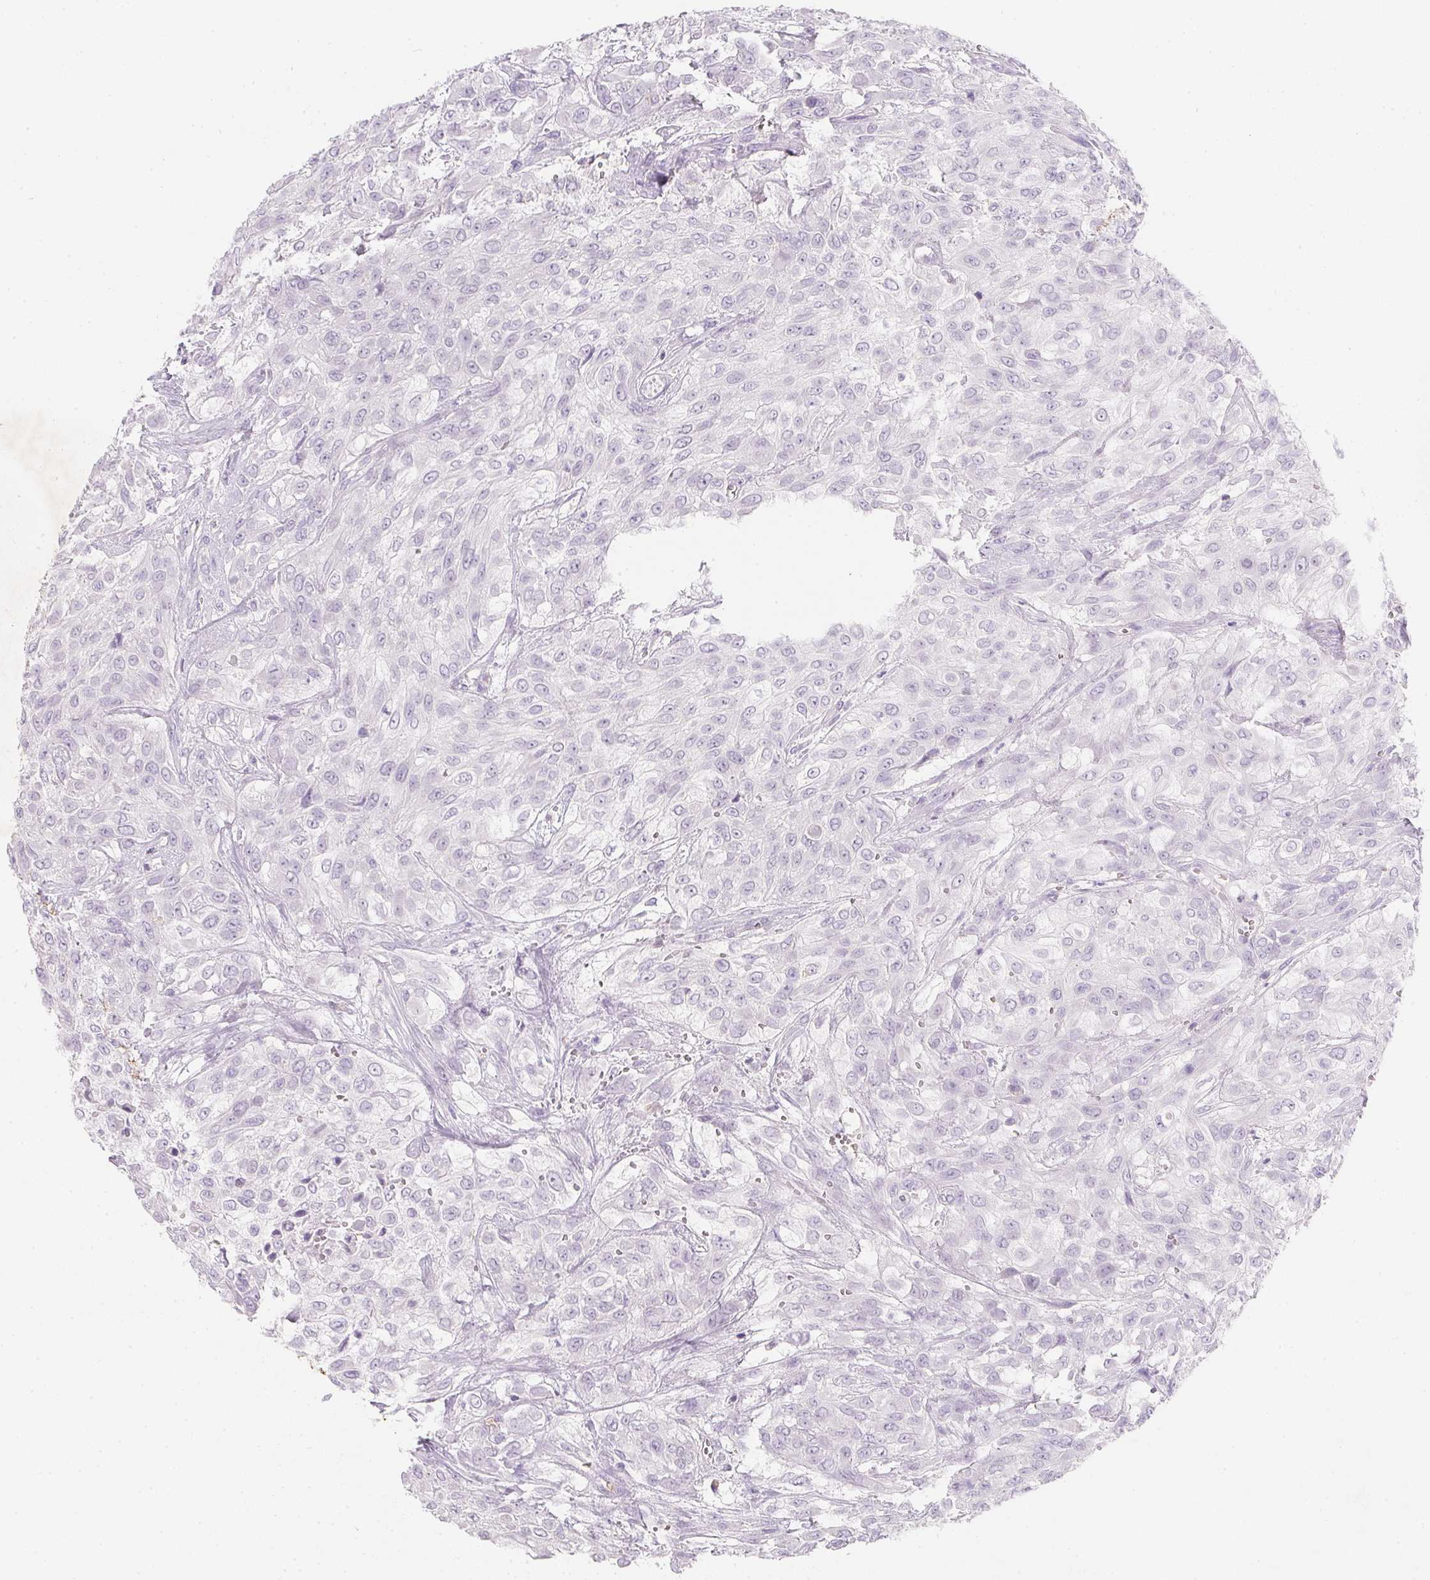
{"staining": {"intensity": "negative", "quantity": "none", "location": "none"}, "tissue": "urothelial cancer", "cell_type": "Tumor cells", "image_type": "cancer", "snomed": [{"axis": "morphology", "description": "Urothelial carcinoma, High grade"}, {"axis": "topography", "description": "Urinary bladder"}], "caption": "Tumor cells are negative for brown protein staining in high-grade urothelial carcinoma.", "gene": "DCD", "patient": {"sex": "male", "age": 57}}